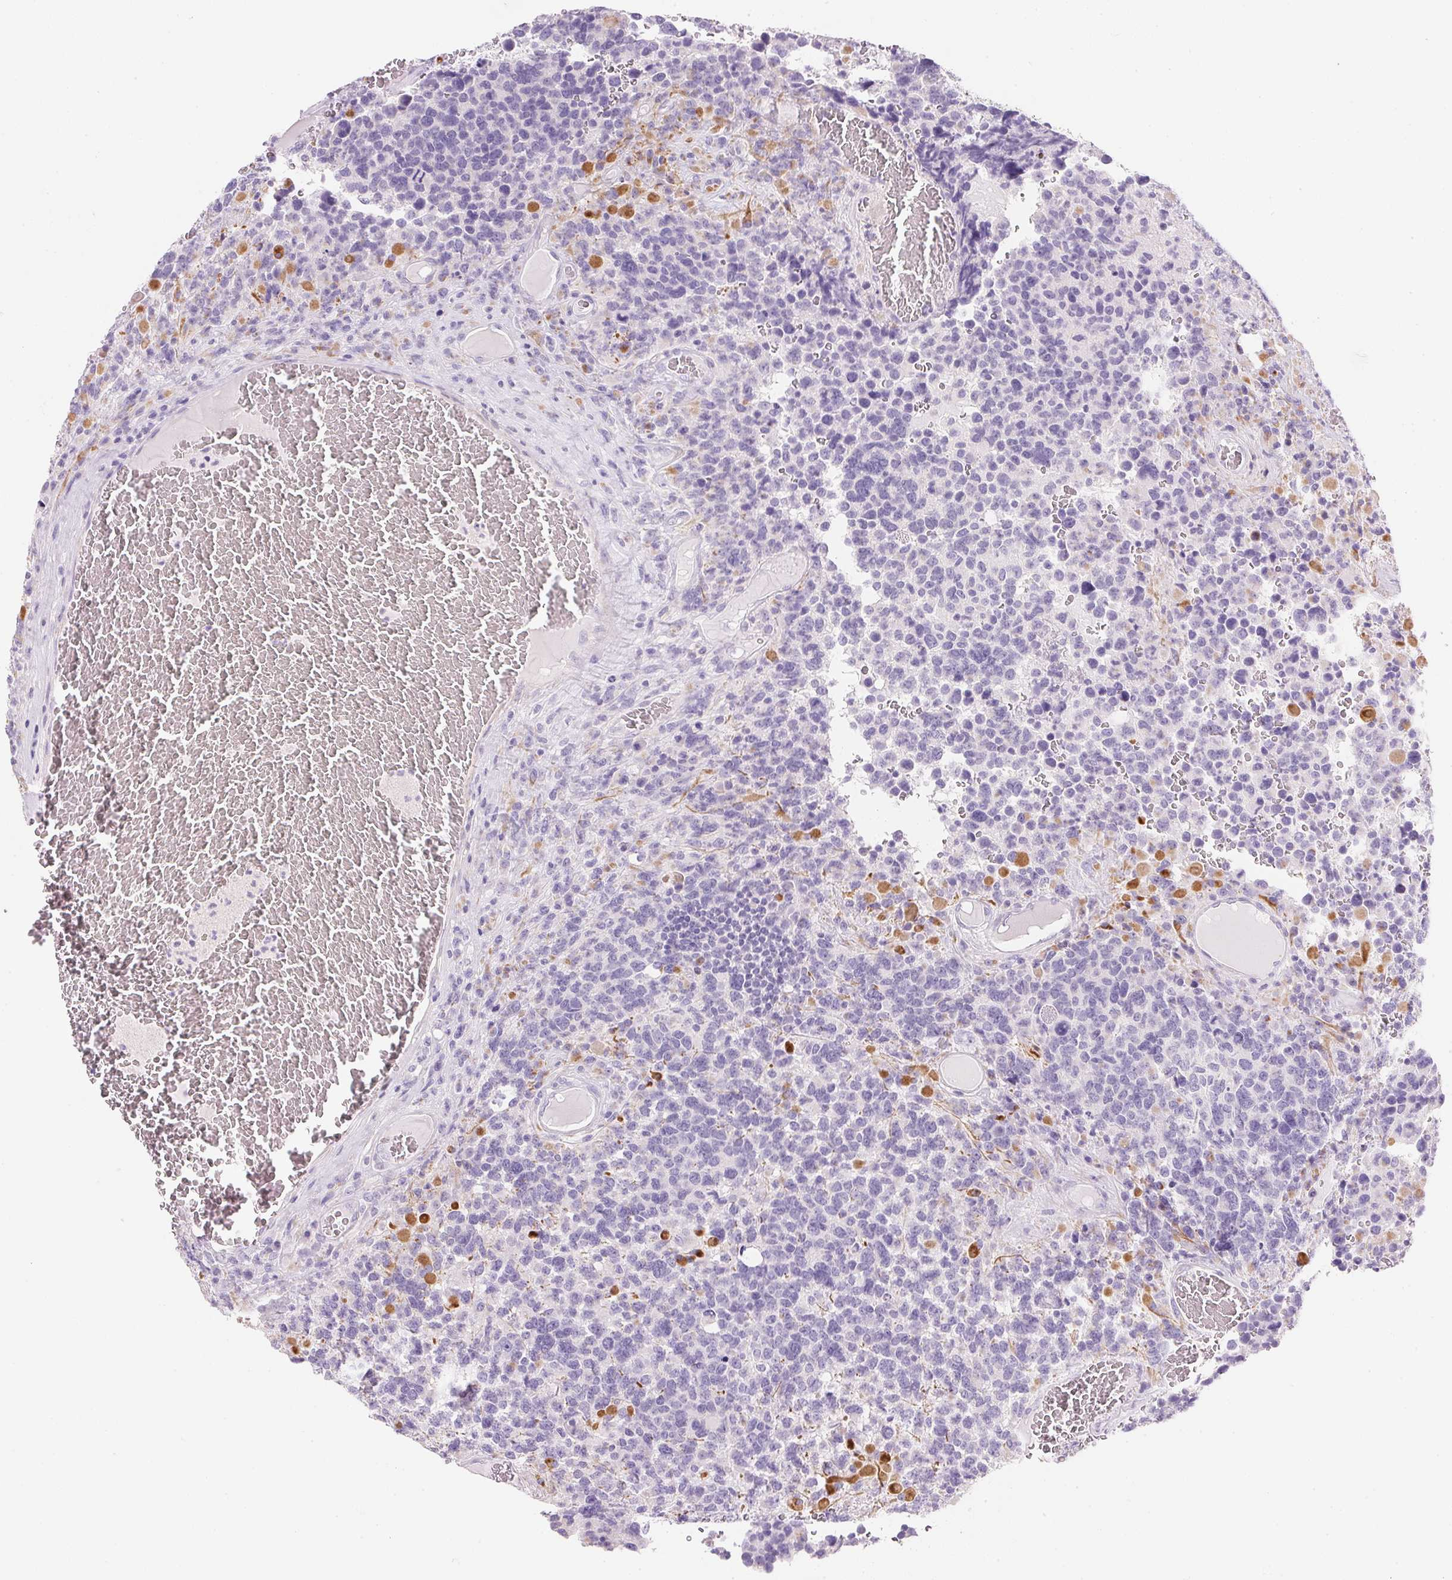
{"staining": {"intensity": "negative", "quantity": "none", "location": "none"}, "tissue": "glioma", "cell_type": "Tumor cells", "image_type": "cancer", "snomed": [{"axis": "morphology", "description": "Glioma, malignant, High grade"}, {"axis": "topography", "description": "Brain"}], "caption": "This is an IHC image of malignant high-grade glioma. There is no positivity in tumor cells.", "gene": "KCNE2", "patient": {"sex": "female", "age": 40}}